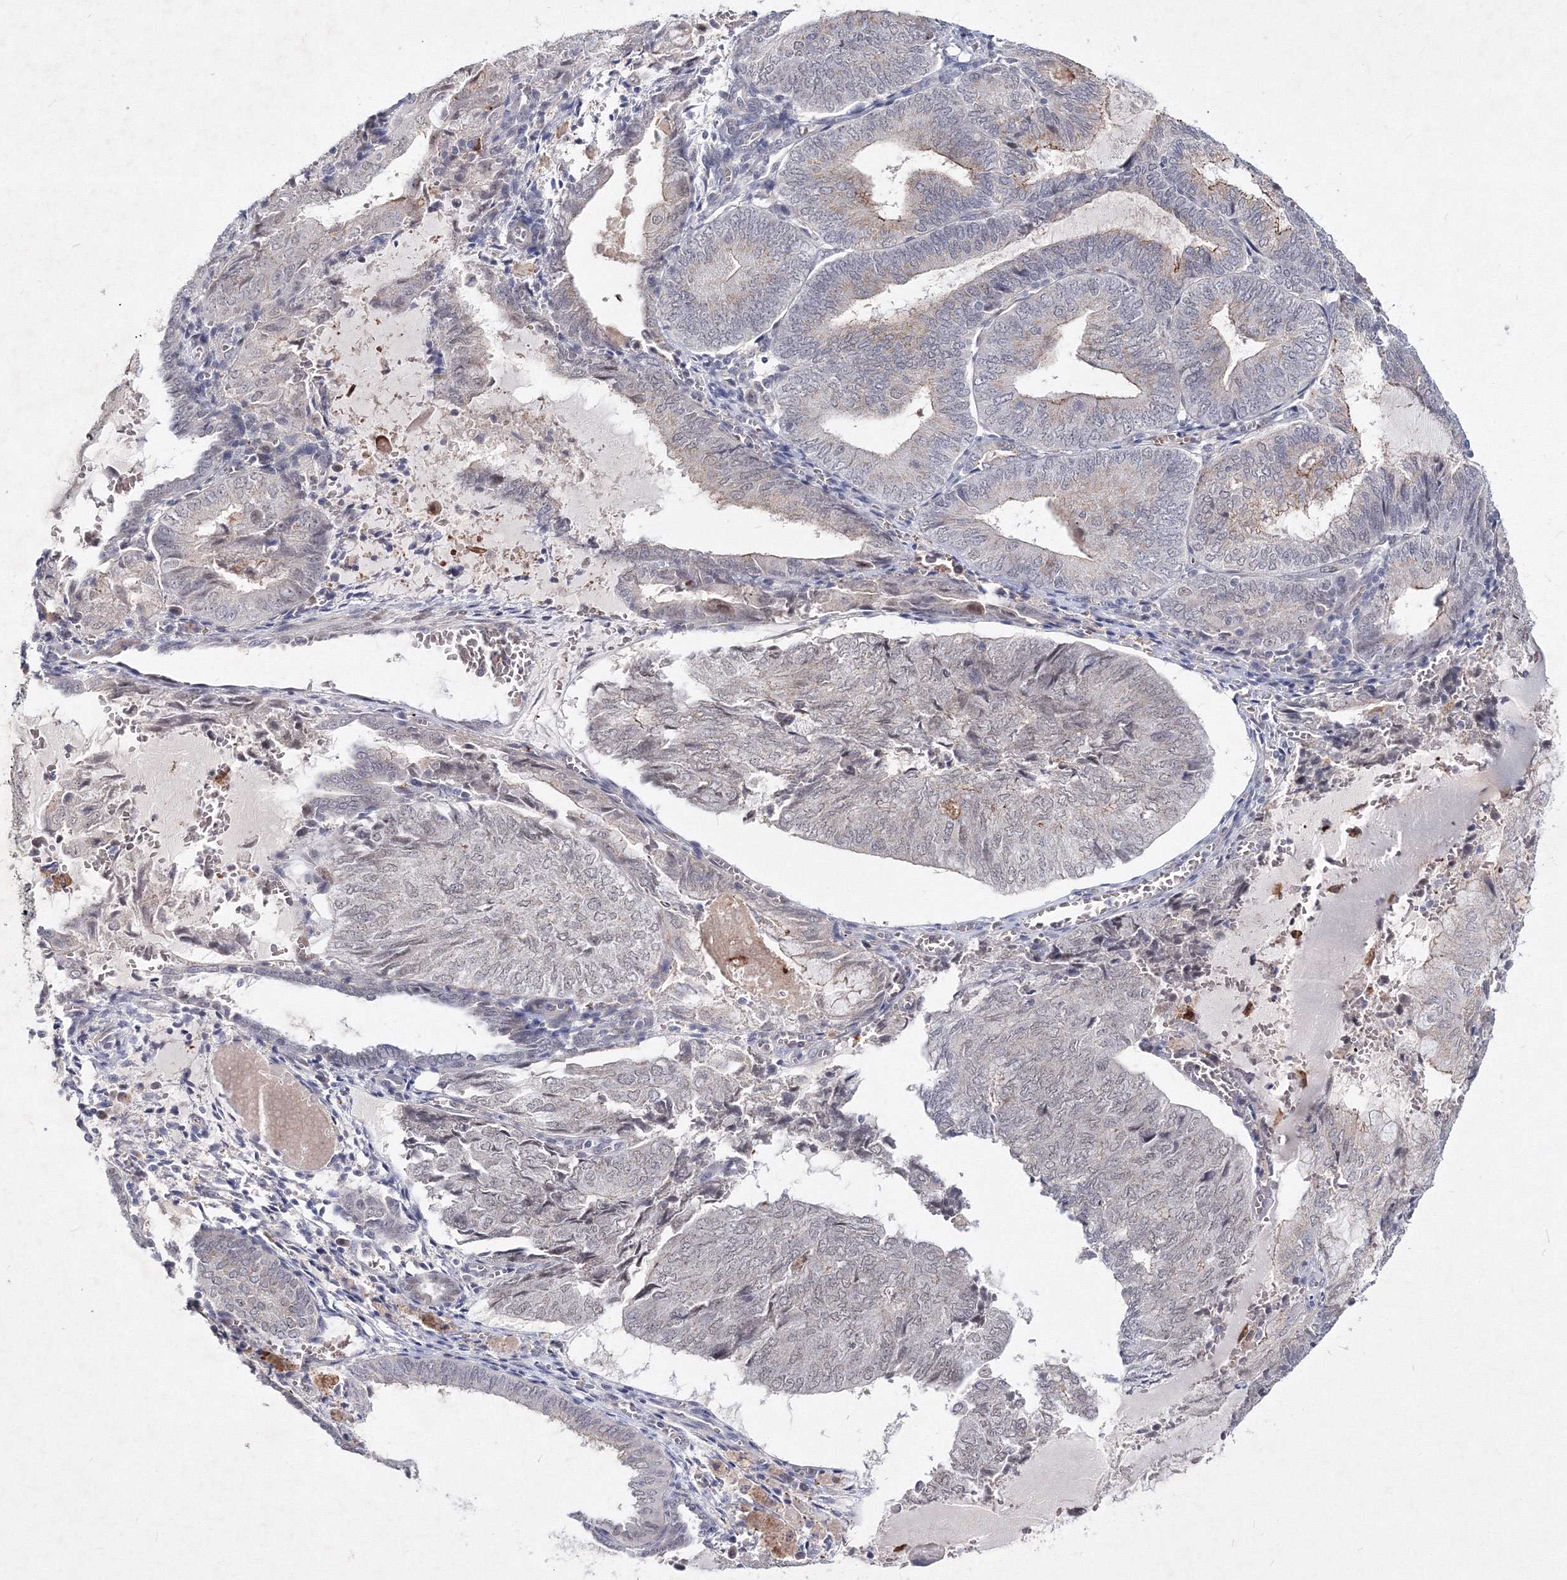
{"staining": {"intensity": "negative", "quantity": "none", "location": "none"}, "tissue": "endometrial cancer", "cell_type": "Tumor cells", "image_type": "cancer", "snomed": [{"axis": "morphology", "description": "Adenocarcinoma, NOS"}, {"axis": "topography", "description": "Endometrium"}], "caption": "Endometrial cancer (adenocarcinoma) stained for a protein using IHC reveals no staining tumor cells.", "gene": "C11orf52", "patient": {"sex": "female", "age": 81}}